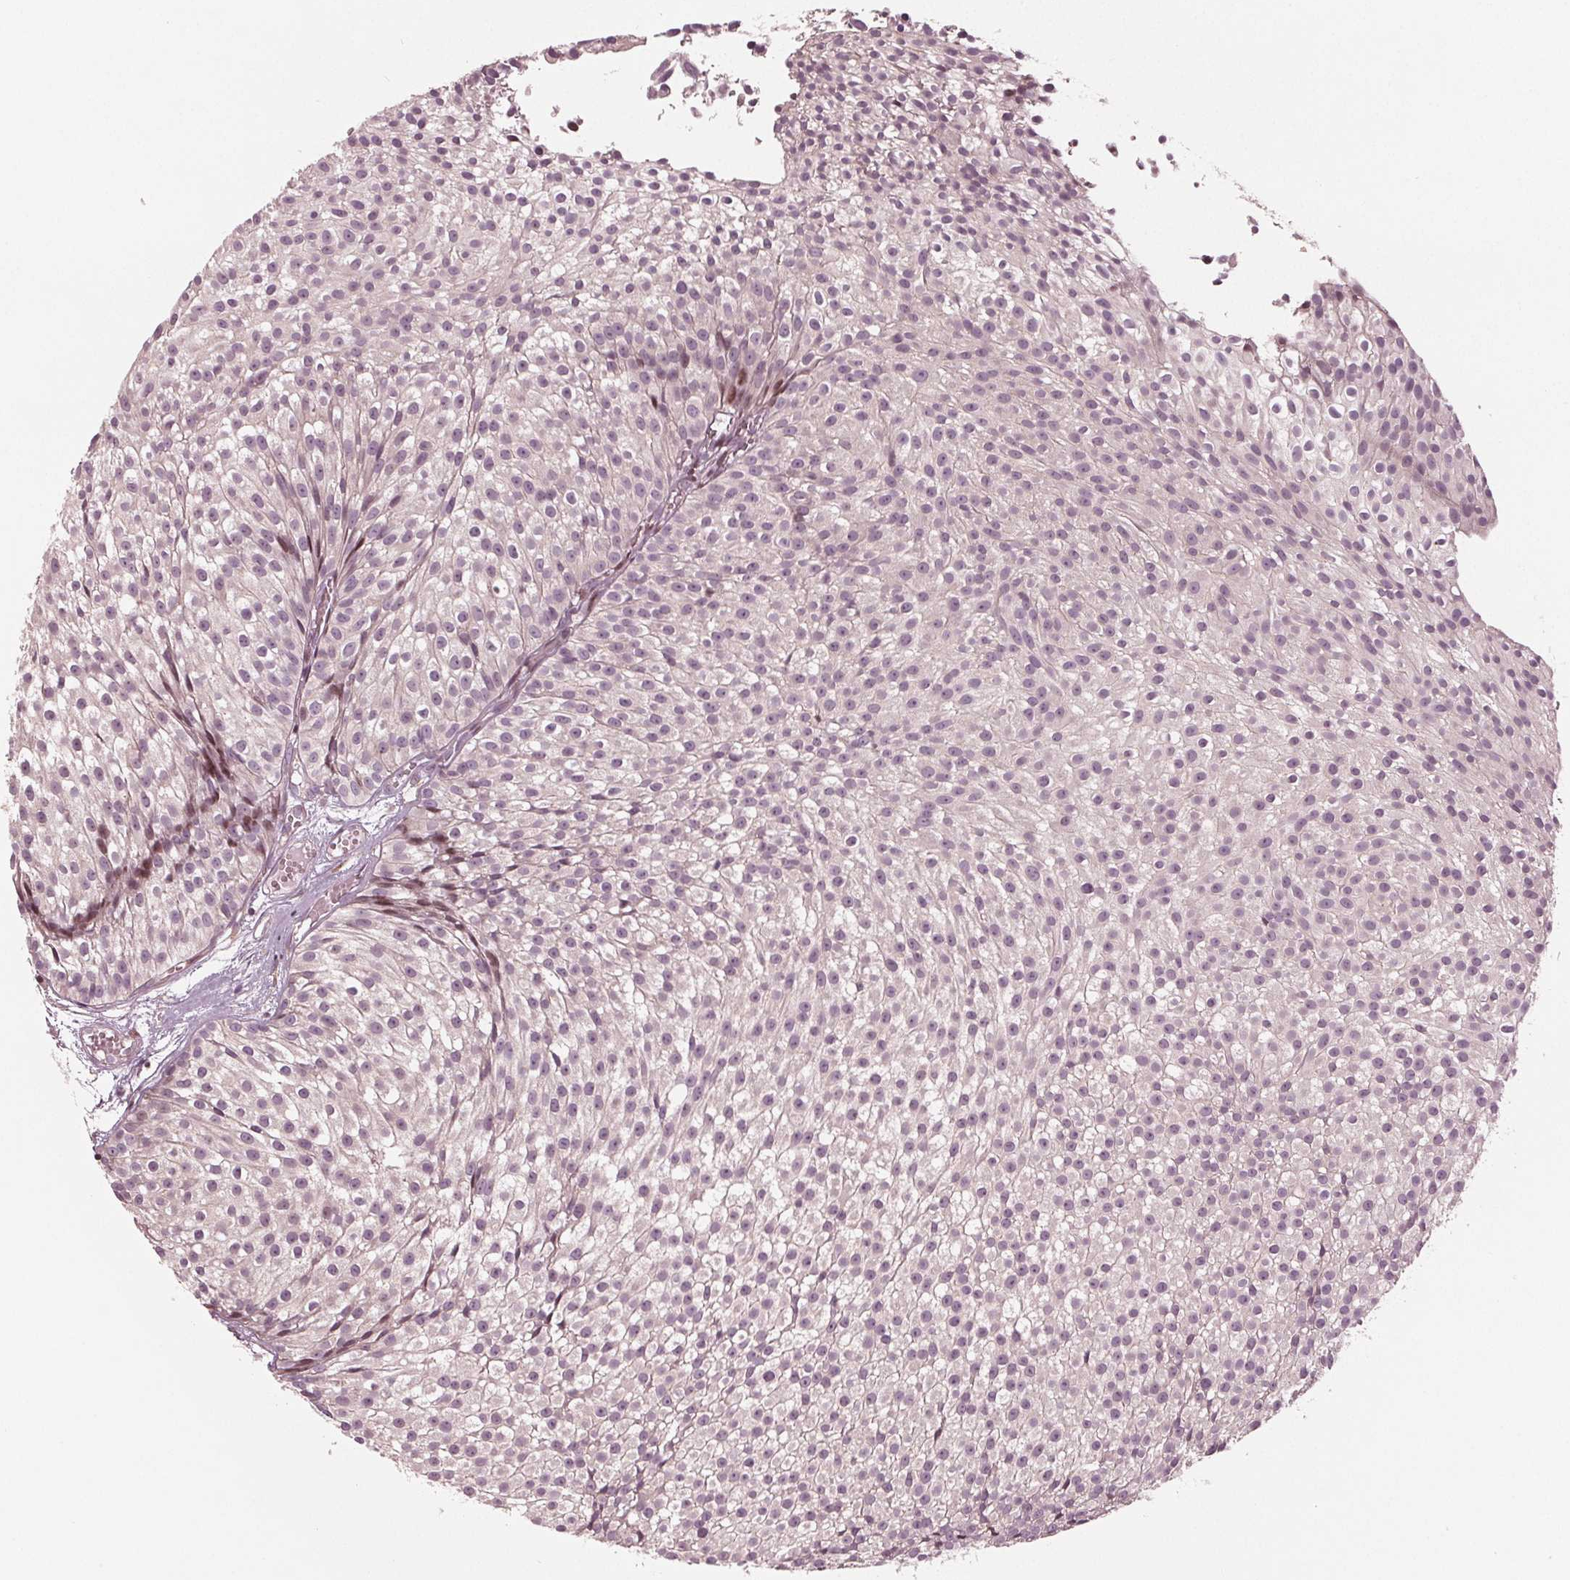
{"staining": {"intensity": "moderate", "quantity": "<25%", "location": "nuclear"}, "tissue": "urothelial cancer", "cell_type": "Tumor cells", "image_type": "cancer", "snomed": [{"axis": "morphology", "description": "Urothelial carcinoma, Low grade"}, {"axis": "topography", "description": "Urinary bladder"}], "caption": "Human low-grade urothelial carcinoma stained for a protein (brown) demonstrates moderate nuclear positive positivity in about <25% of tumor cells.", "gene": "CMIP", "patient": {"sex": "male", "age": 63}}